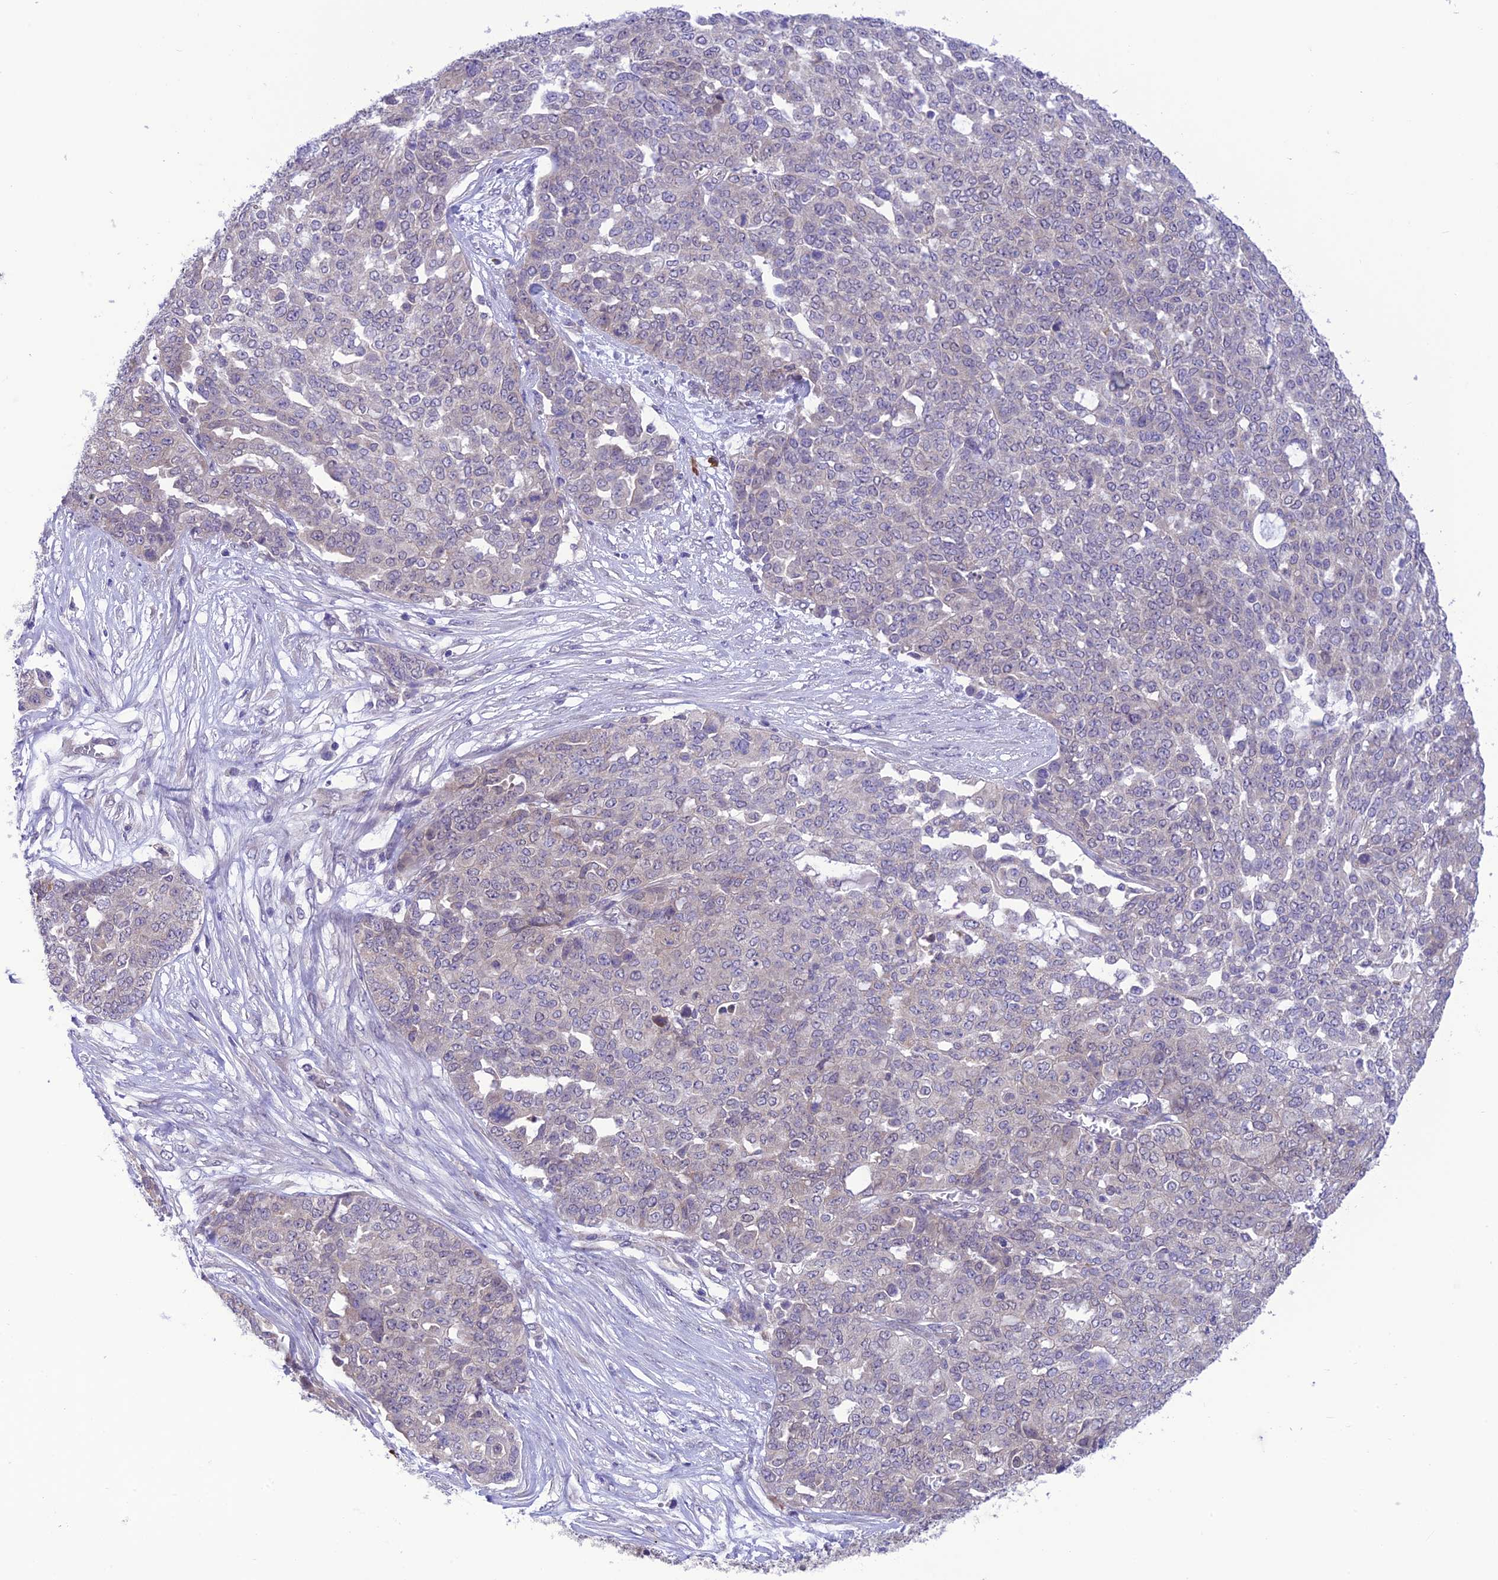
{"staining": {"intensity": "negative", "quantity": "none", "location": "none"}, "tissue": "ovarian cancer", "cell_type": "Tumor cells", "image_type": "cancer", "snomed": [{"axis": "morphology", "description": "Cystadenocarcinoma, serous, NOS"}, {"axis": "topography", "description": "Soft tissue"}, {"axis": "topography", "description": "Ovary"}], "caption": "This is a image of immunohistochemistry (IHC) staining of serous cystadenocarcinoma (ovarian), which shows no expression in tumor cells. Brightfield microscopy of immunohistochemistry (IHC) stained with DAB (3,3'-diaminobenzidine) (brown) and hematoxylin (blue), captured at high magnification.", "gene": "RNF126", "patient": {"sex": "female", "age": 57}}